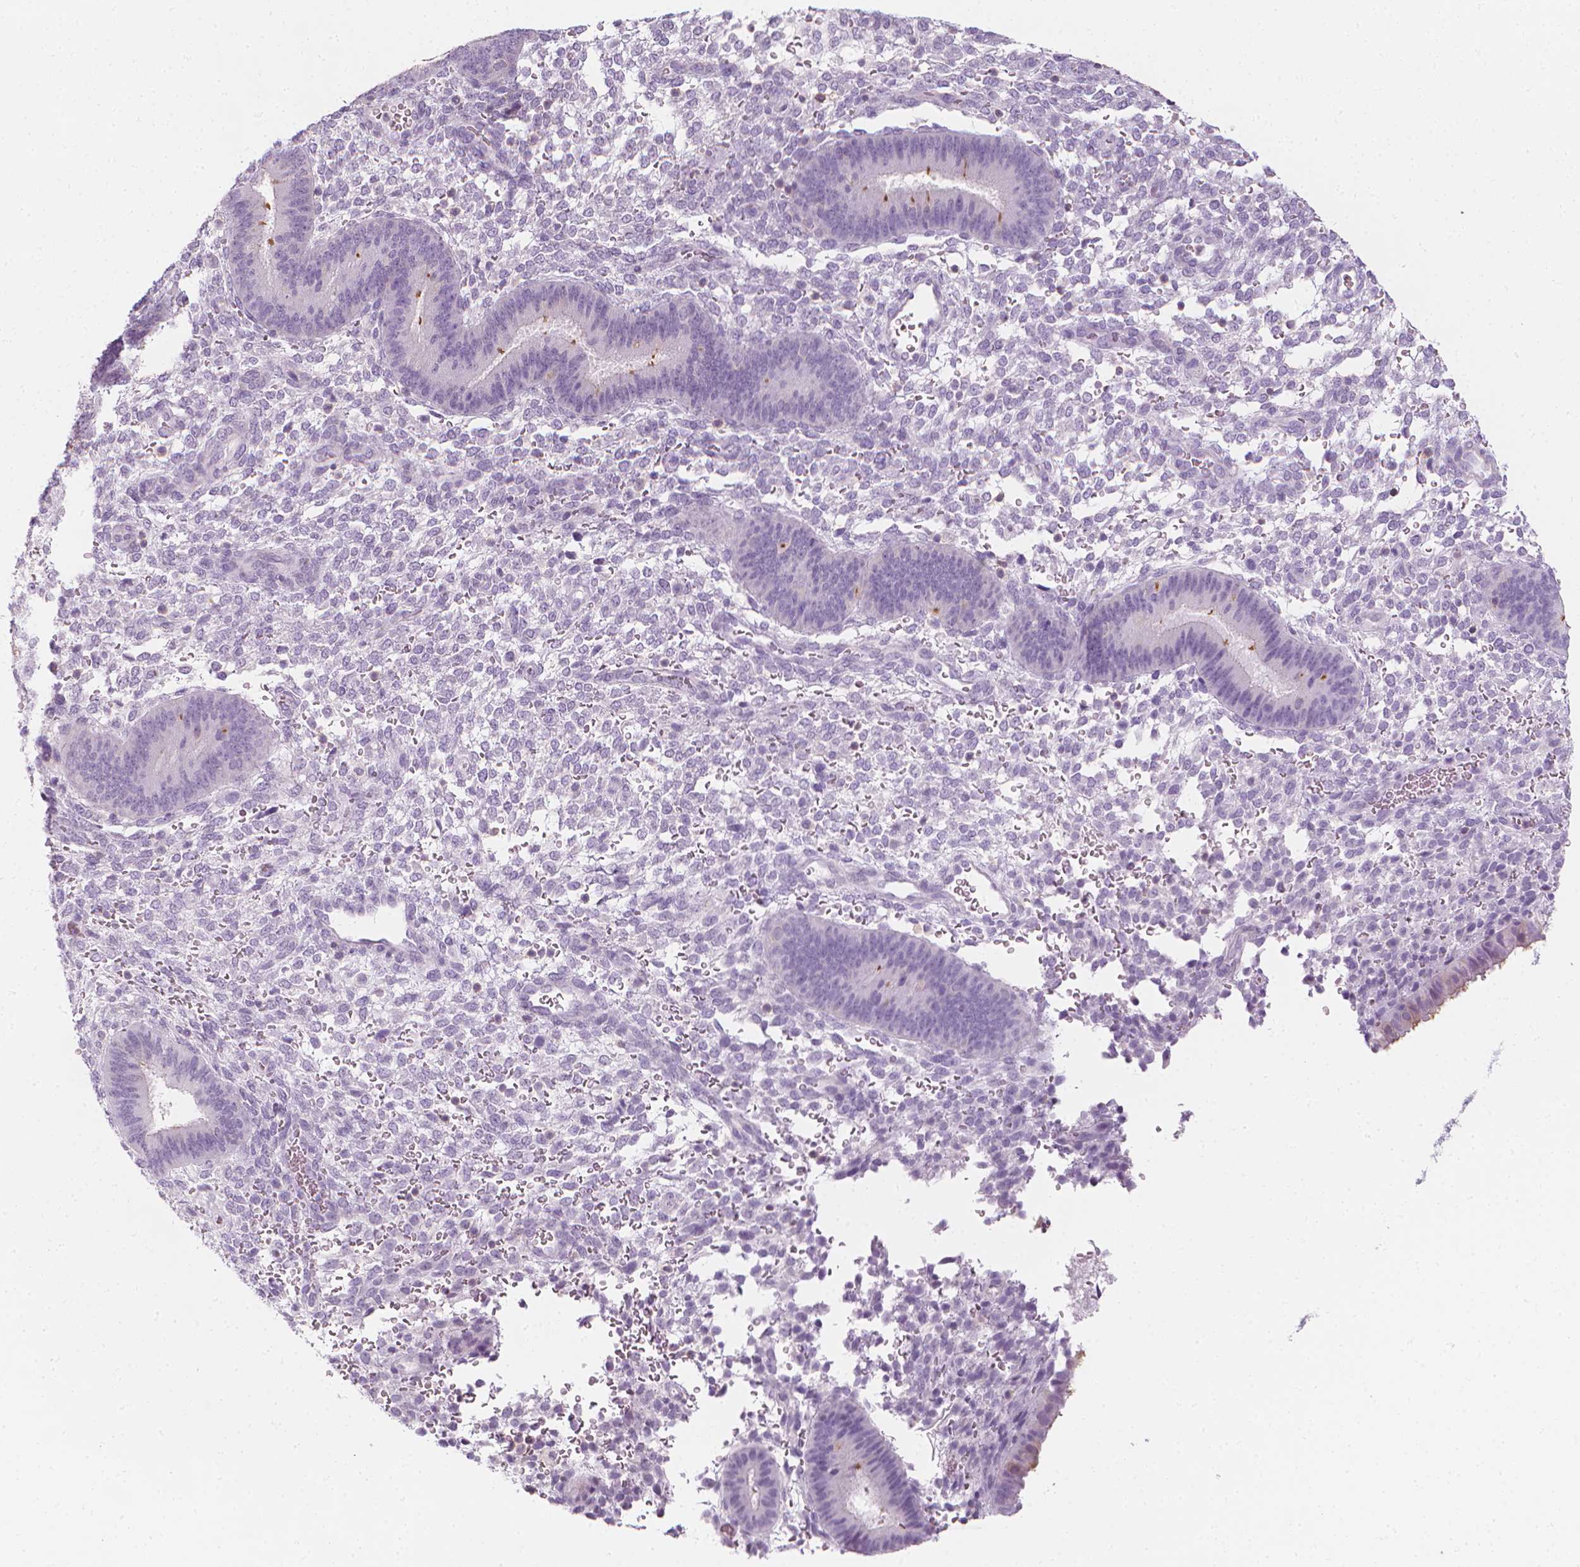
{"staining": {"intensity": "negative", "quantity": "none", "location": "none"}, "tissue": "endometrium", "cell_type": "Cells in endometrial stroma", "image_type": "normal", "snomed": [{"axis": "morphology", "description": "Normal tissue, NOS"}, {"axis": "topography", "description": "Endometrium"}], "caption": "High power microscopy image of an IHC micrograph of normal endometrium, revealing no significant positivity in cells in endometrial stroma.", "gene": "DCAF8L1", "patient": {"sex": "female", "age": 39}}